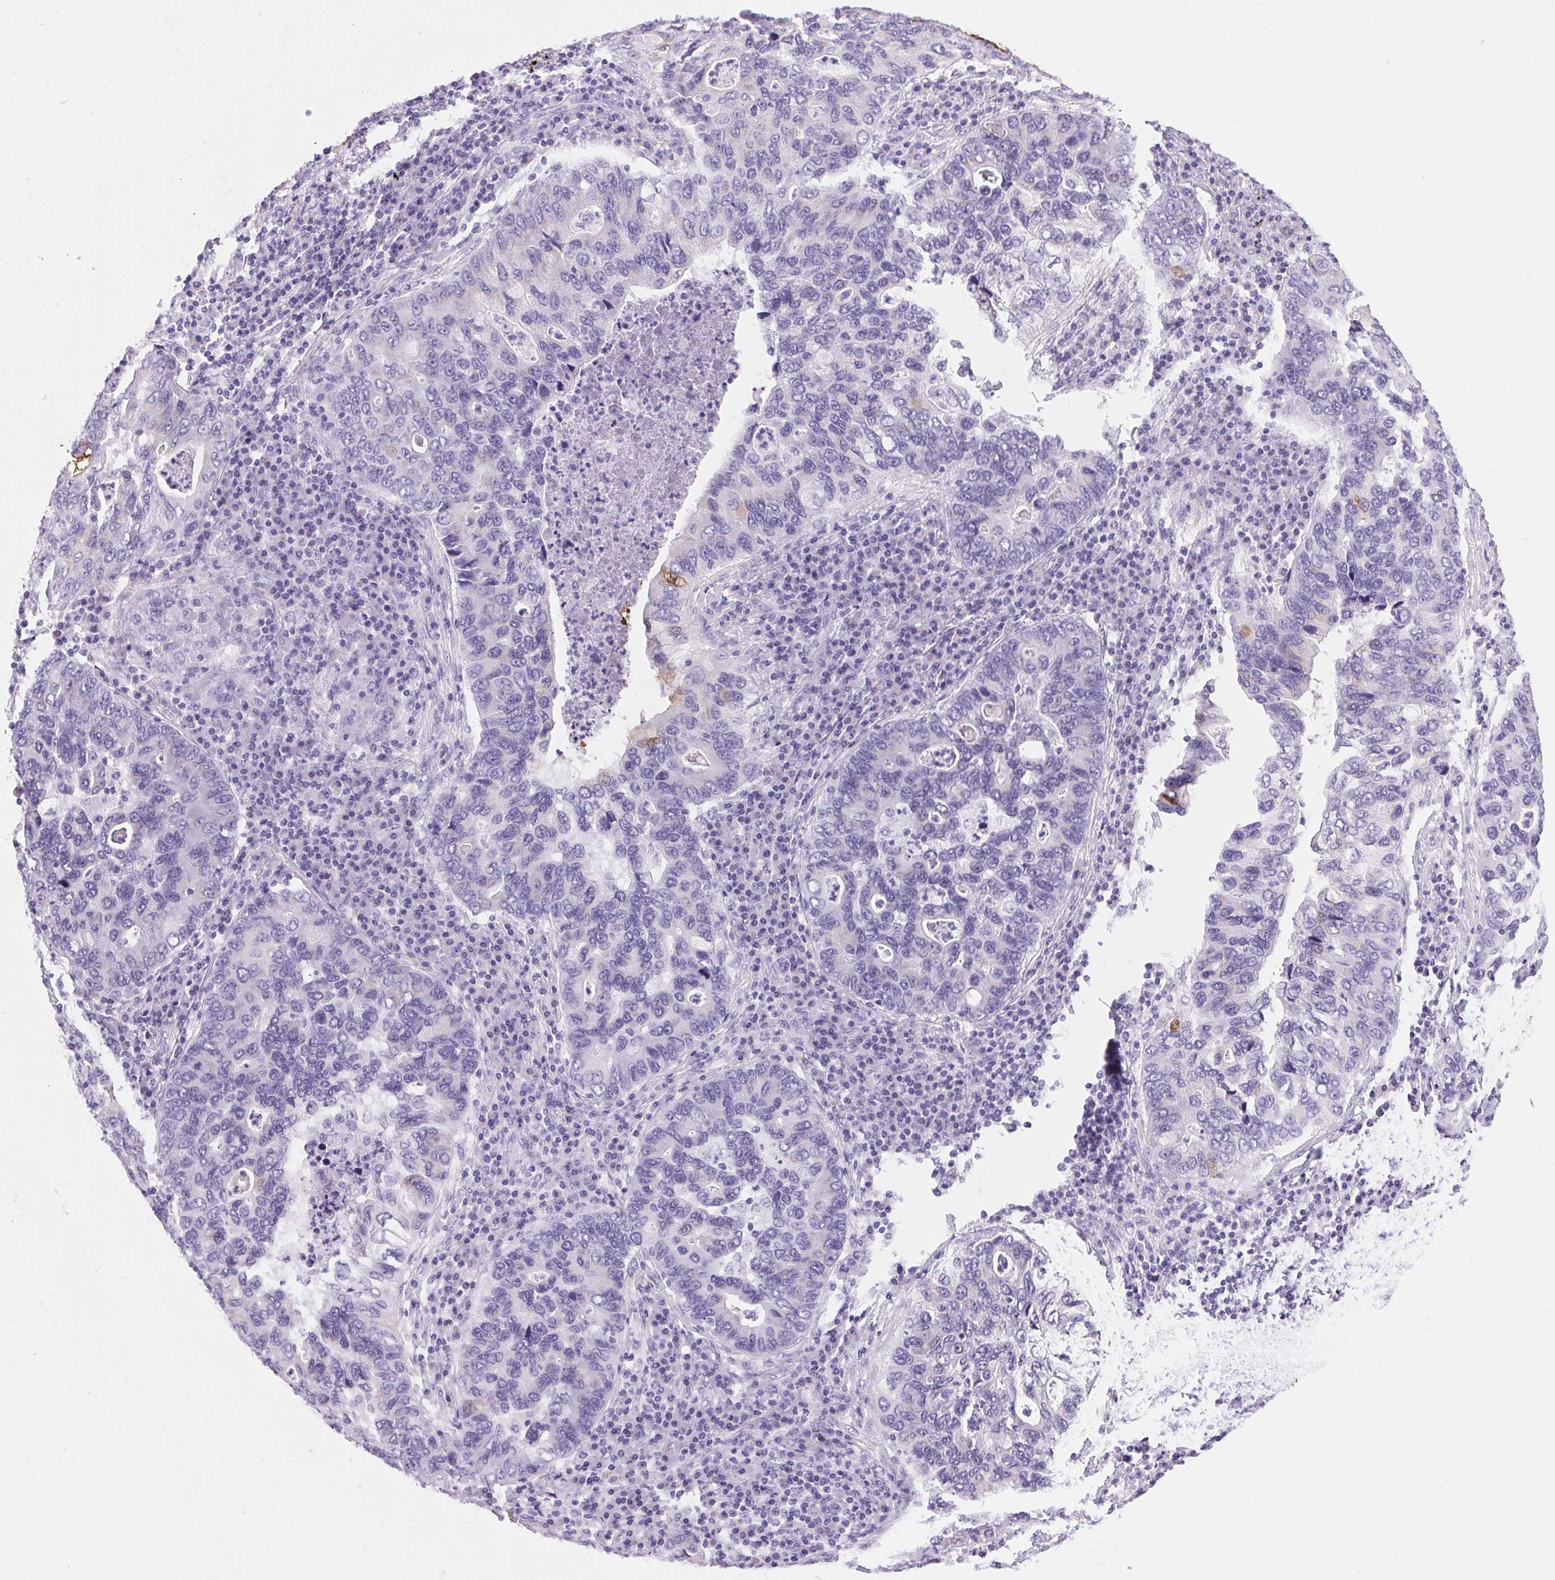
{"staining": {"intensity": "moderate", "quantity": "<25%", "location": "cytoplasmic/membranous"}, "tissue": "lung cancer", "cell_type": "Tumor cells", "image_type": "cancer", "snomed": [{"axis": "morphology", "description": "Adenocarcinoma, NOS"}, {"axis": "morphology", "description": "Adenocarcinoma, metastatic, NOS"}, {"axis": "topography", "description": "Lymph node"}, {"axis": "topography", "description": "Lung"}], "caption": "The micrograph reveals a brown stain indicating the presence of a protein in the cytoplasmic/membranous of tumor cells in lung cancer (adenocarcinoma).", "gene": "SERPINB3", "patient": {"sex": "female", "age": 54}}